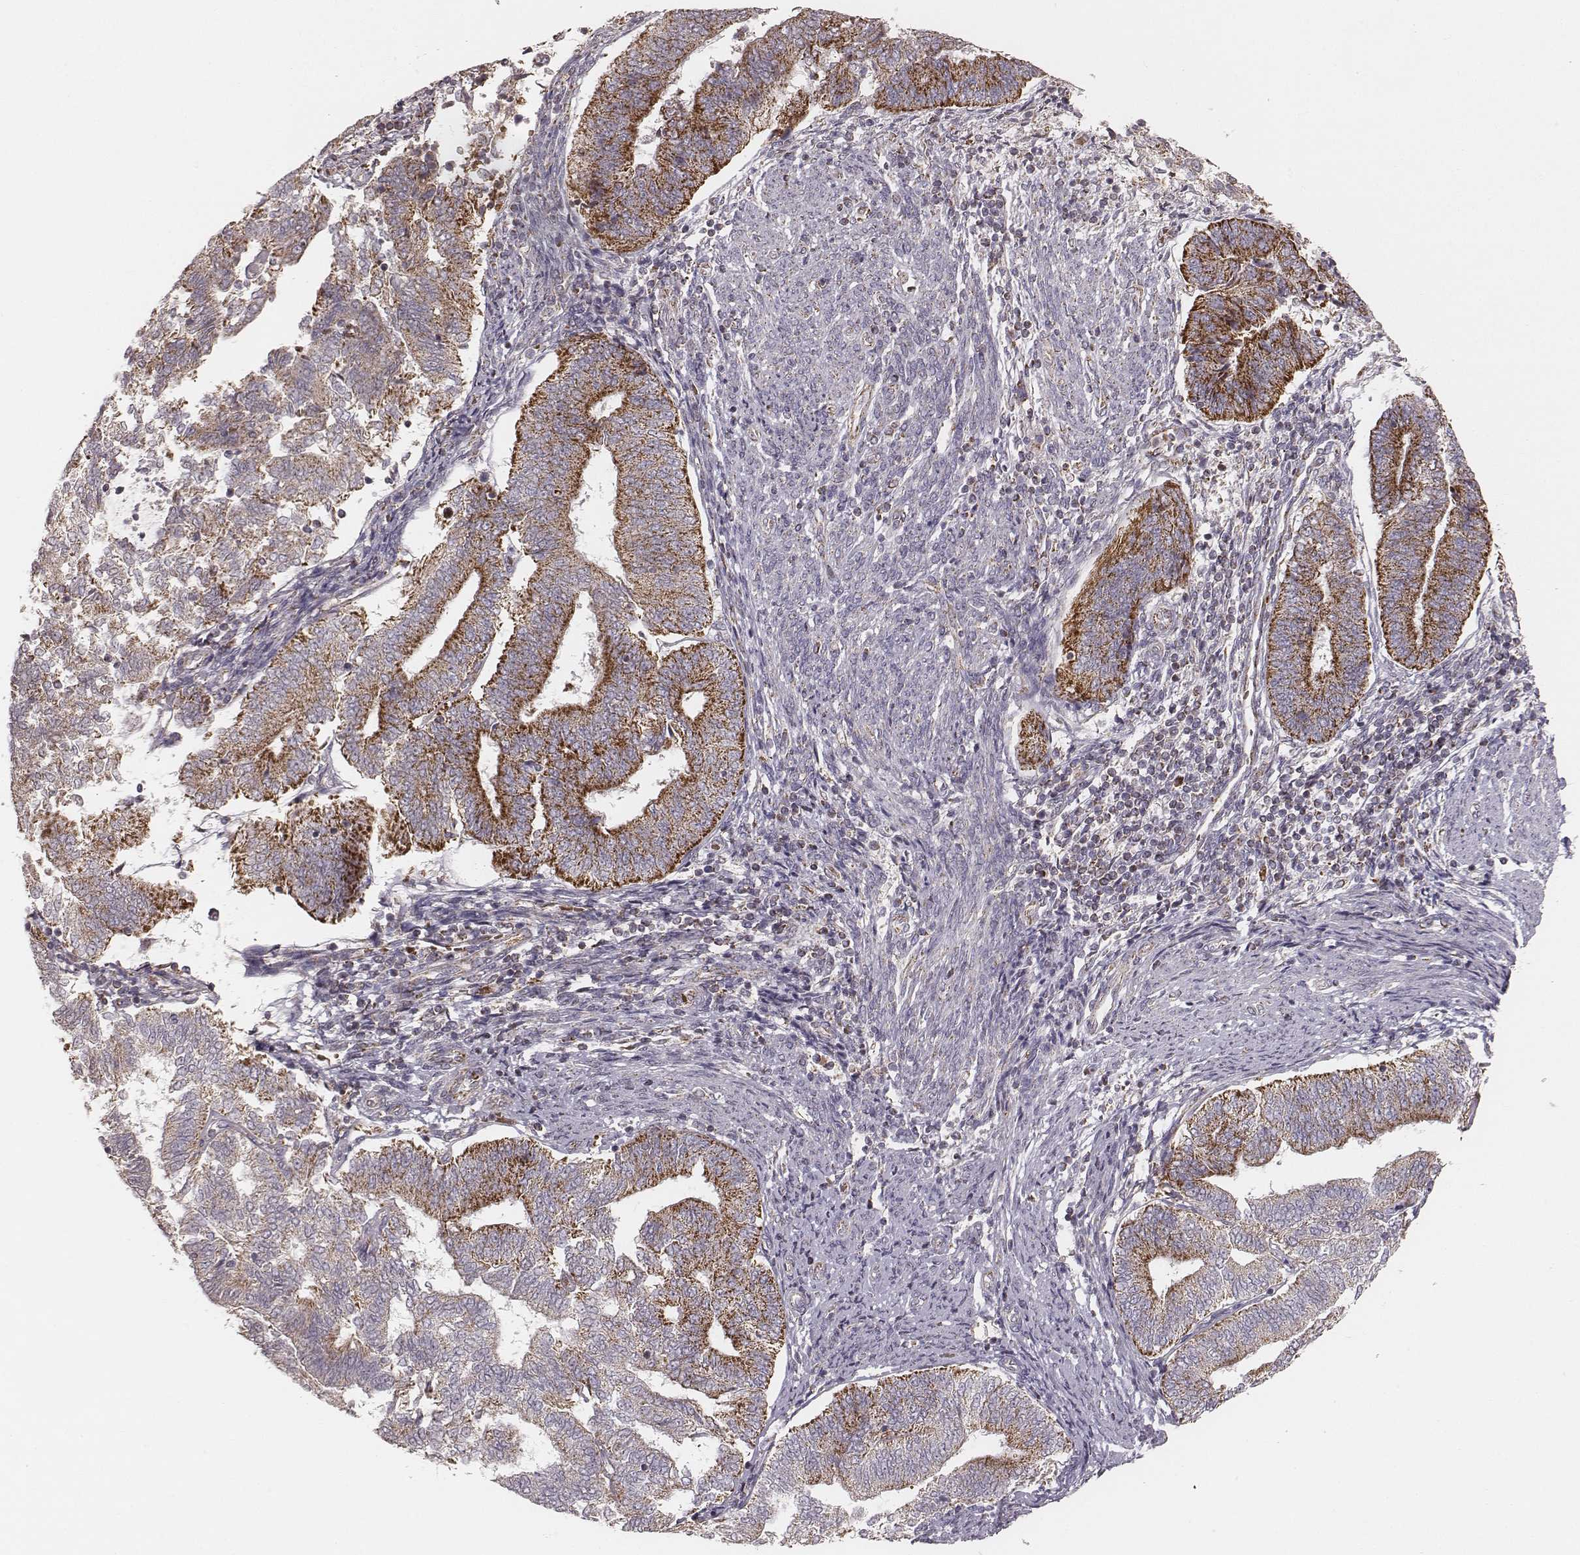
{"staining": {"intensity": "strong", "quantity": "<25%", "location": "cytoplasmic/membranous"}, "tissue": "endometrial cancer", "cell_type": "Tumor cells", "image_type": "cancer", "snomed": [{"axis": "morphology", "description": "Adenocarcinoma, NOS"}, {"axis": "topography", "description": "Endometrium"}], "caption": "IHC (DAB (3,3'-diaminobenzidine)) staining of human endometrial cancer (adenocarcinoma) displays strong cytoplasmic/membranous protein expression in about <25% of tumor cells.", "gene": "TUFM", "patient": {"sex": "female", "age": 65}}